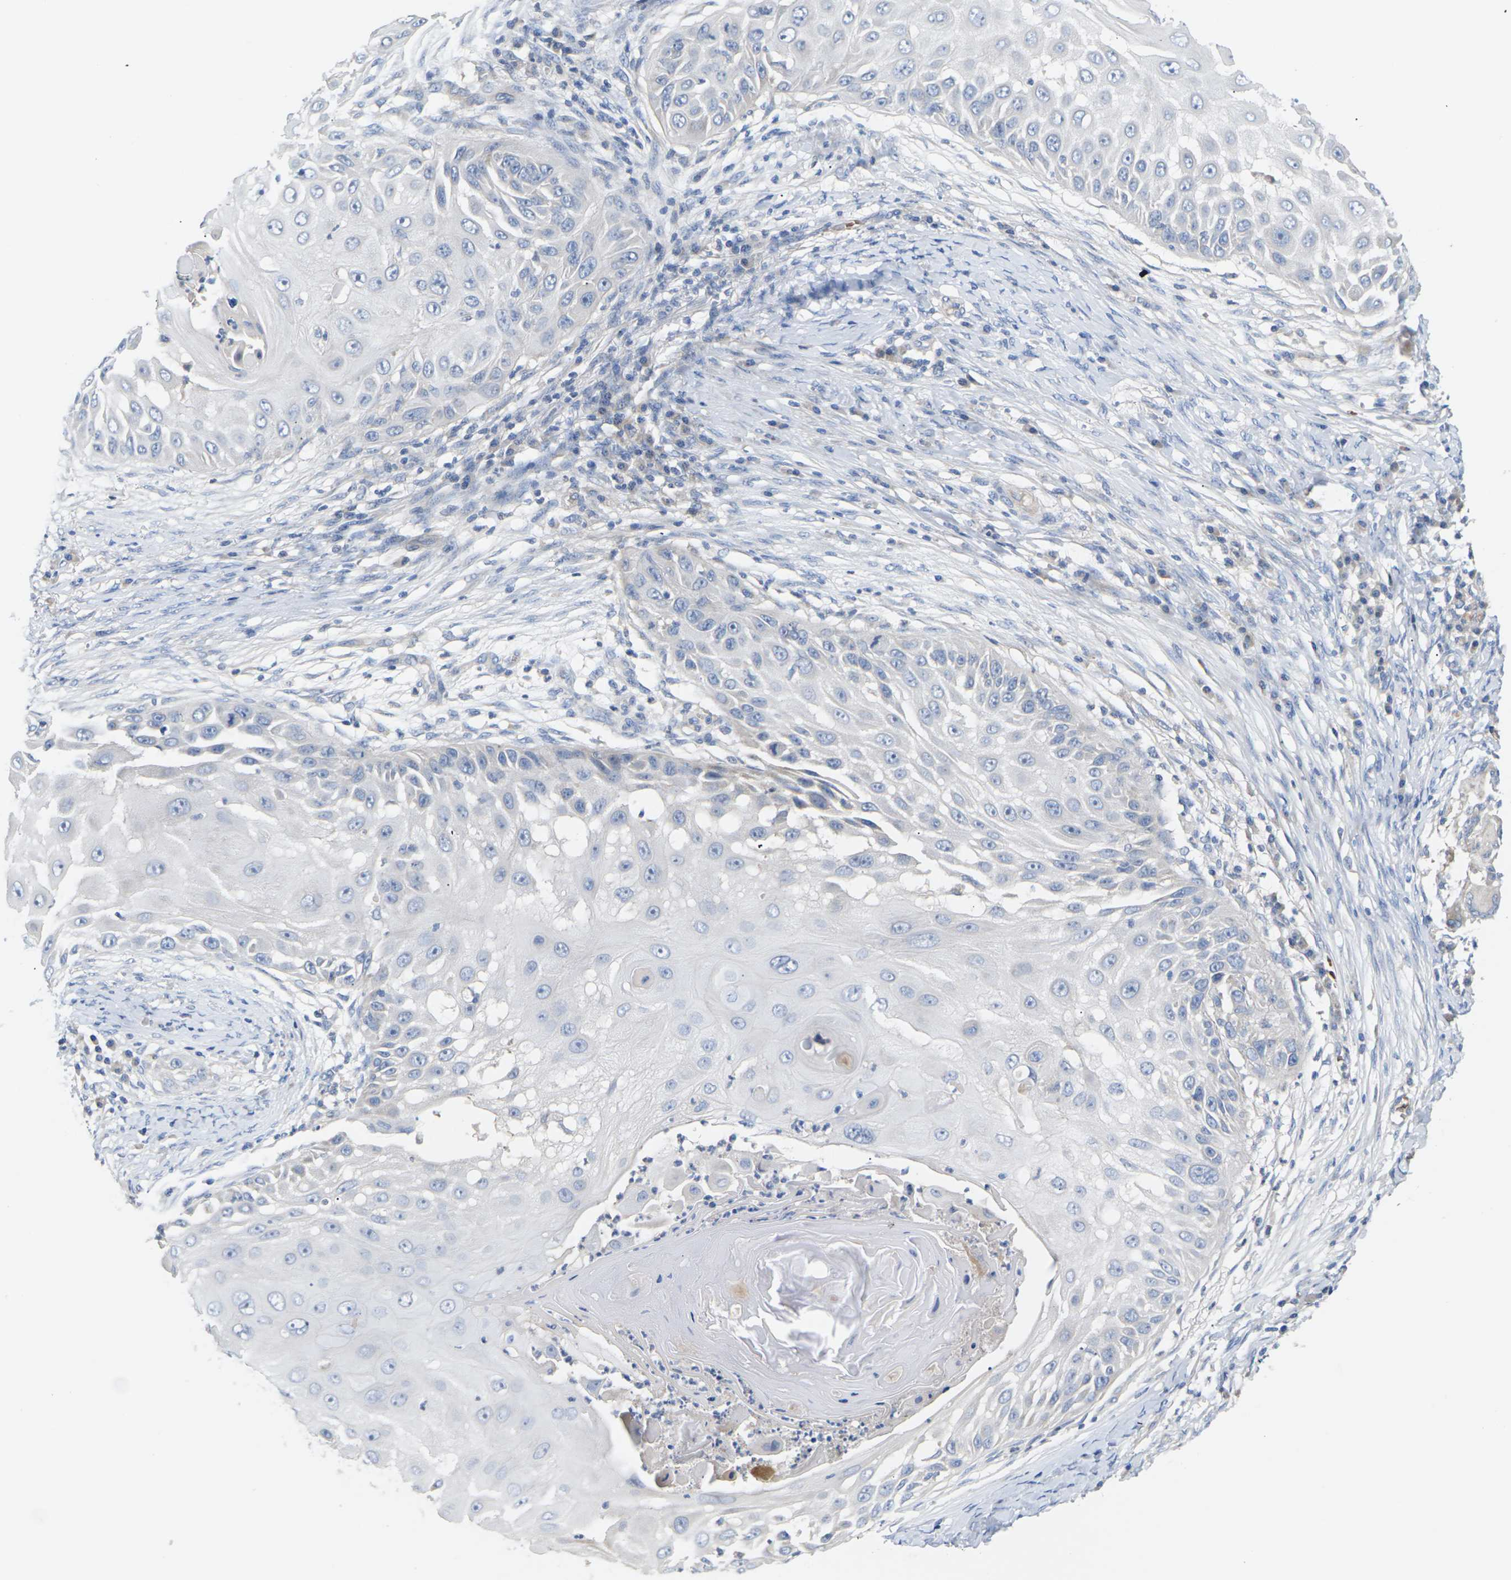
{"staining": {"intensity": "negative", "quantity": "none", "location": "none"}, "tissue": "skin cancer", "cell_type": "Tumor cells", "image_type": "cancer", "snomed": [{"axis": "morphology", "description": "Squamous cell carcinoma, NOS"}, {"axis": "topography", "description": "Skin"}], "caption": "High magnification brightfield microscopy of skin cancer stained with DAB (brown) and counterstained with hematoxylin (blue): tumor cells show no significant expression.", "gene": "TMCO4", "patient": {"sex": "female", "age": 44}}